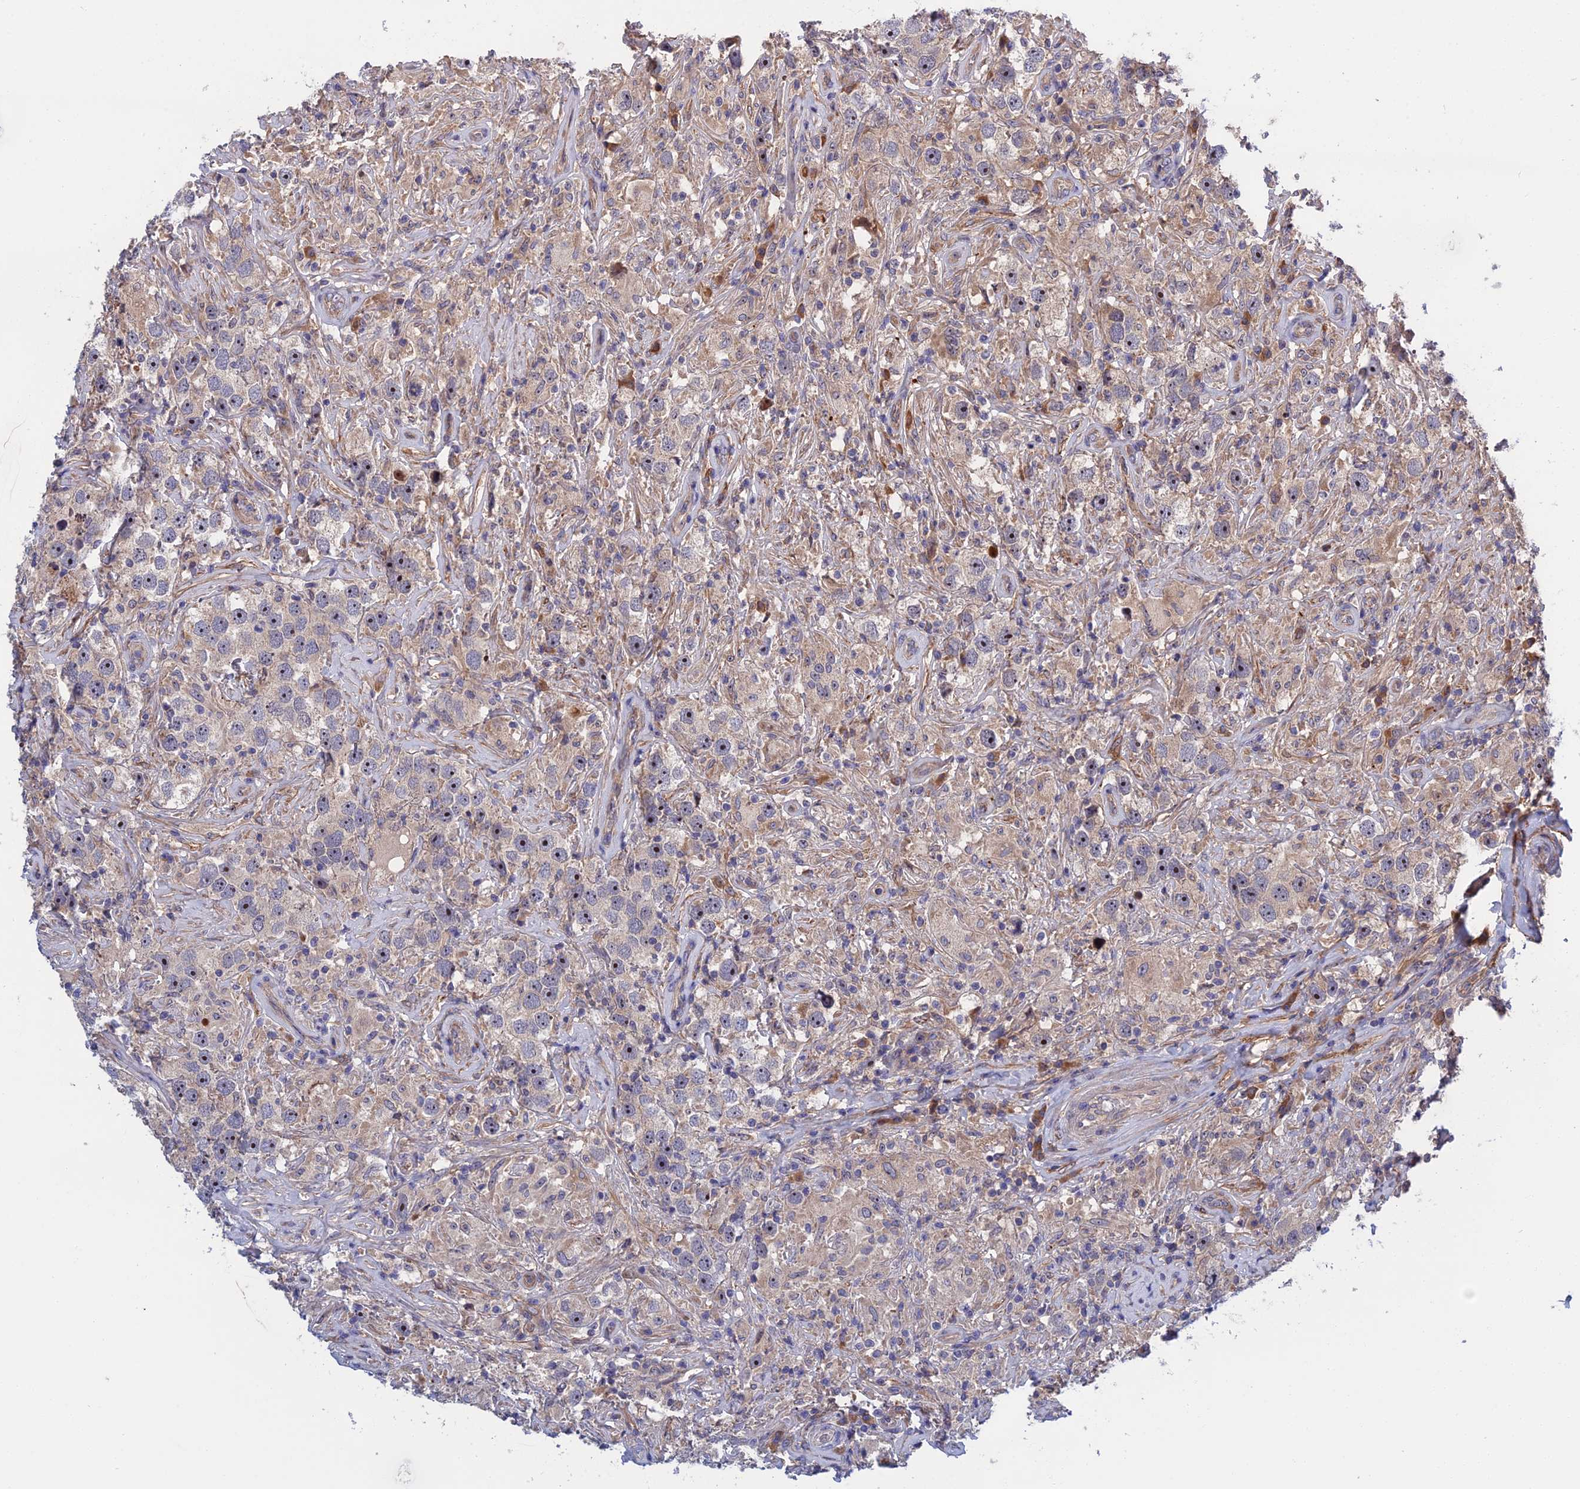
{"staining": {"intensity": "moderate", "quantity": "25%-75%", "location": "nuclear"}, "tissue": "testis cancer", "cell_type": "Tumor cells", "image_type": "cancer", "snomed": [{"axis": "morphology", "description": "Seminoma, NOS"}, {"axis": "topography", "description": "Testis"}], "caption": "Immunohistochemical staining of human testis seminoma displays medium levels of moderate nuclear protein staining in approximately 25%-75% of tumor cells.", "gene": "CRACD", "patient": {"sex": "male", "age": 49}}